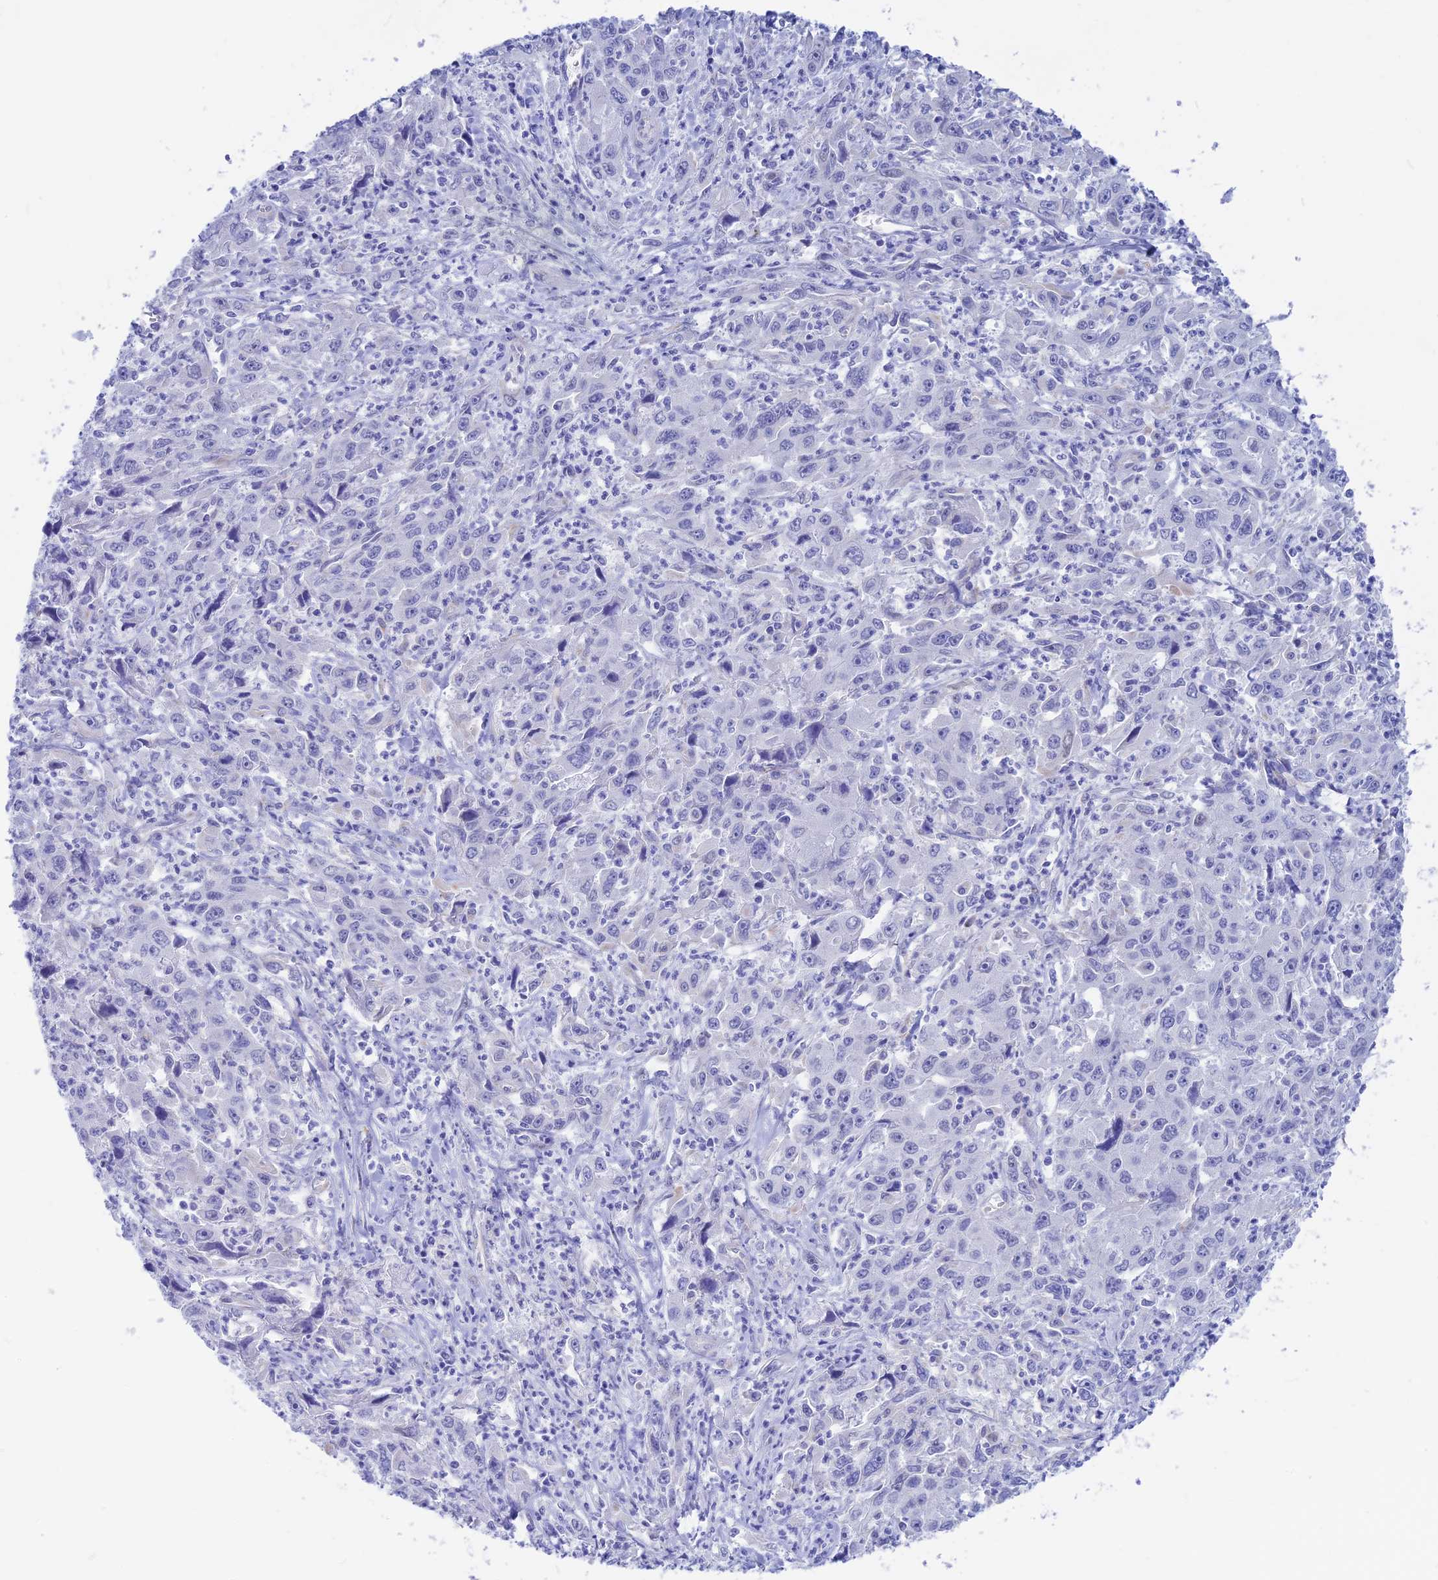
{"staining": {"intensity": "negative", "quantity": "none", "location": "none"}, "tissue": "liver cancer", "cell_type": "Tumor cells", "image_type": "cancer", "snomed": [{"axis": "morphology", "description": "Carcinoma, Hepatocellular, NOS"}, {"axis": "topography", "description": "Liver"}], "caption": "Image shows no protein expression in tumor cells of liver cancer tissue.", "gene": "GNGT2", "patient": {"sex": "male", "age": 63}}